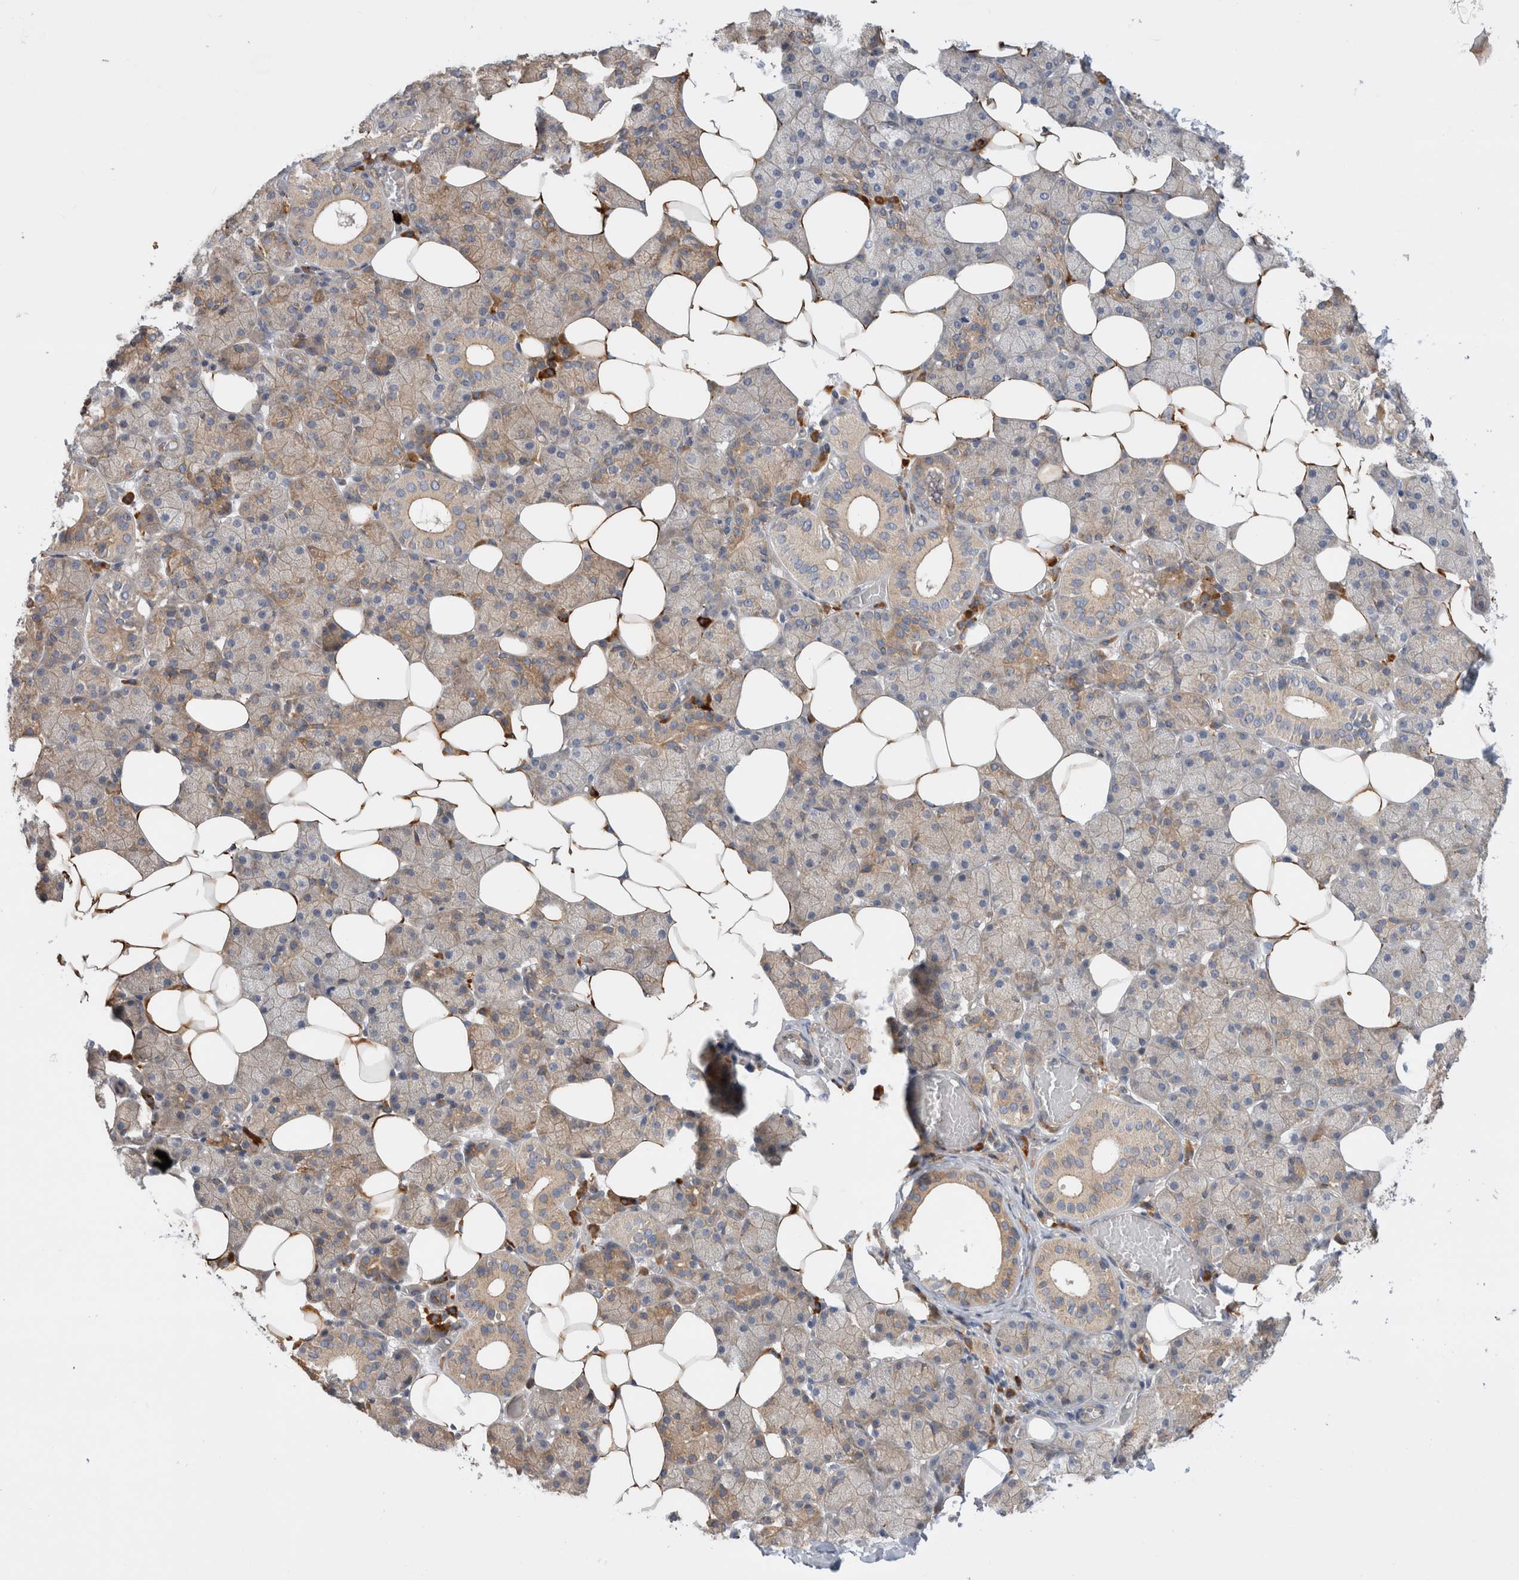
{"staining": {"intensity": "weak", "quantity": "25%-75%", "location": "cytoplasmic/membranous"}, "tissue": "salivary gland", "cell_type": "Glandular cells", "image_type": "normal", "snomed": [{"axis": "morphology", "description": "Normal tissue, NOS"}, {"axis": "topography", "description": "Salivary gland"}], "caption": "Unremarkable salivary gland shows weak cytoplasmic/membranous staining in about 25%-75% of glandular cells.", "gene": "PDCD10", "patient": {"sex": "female", "age": 33}}